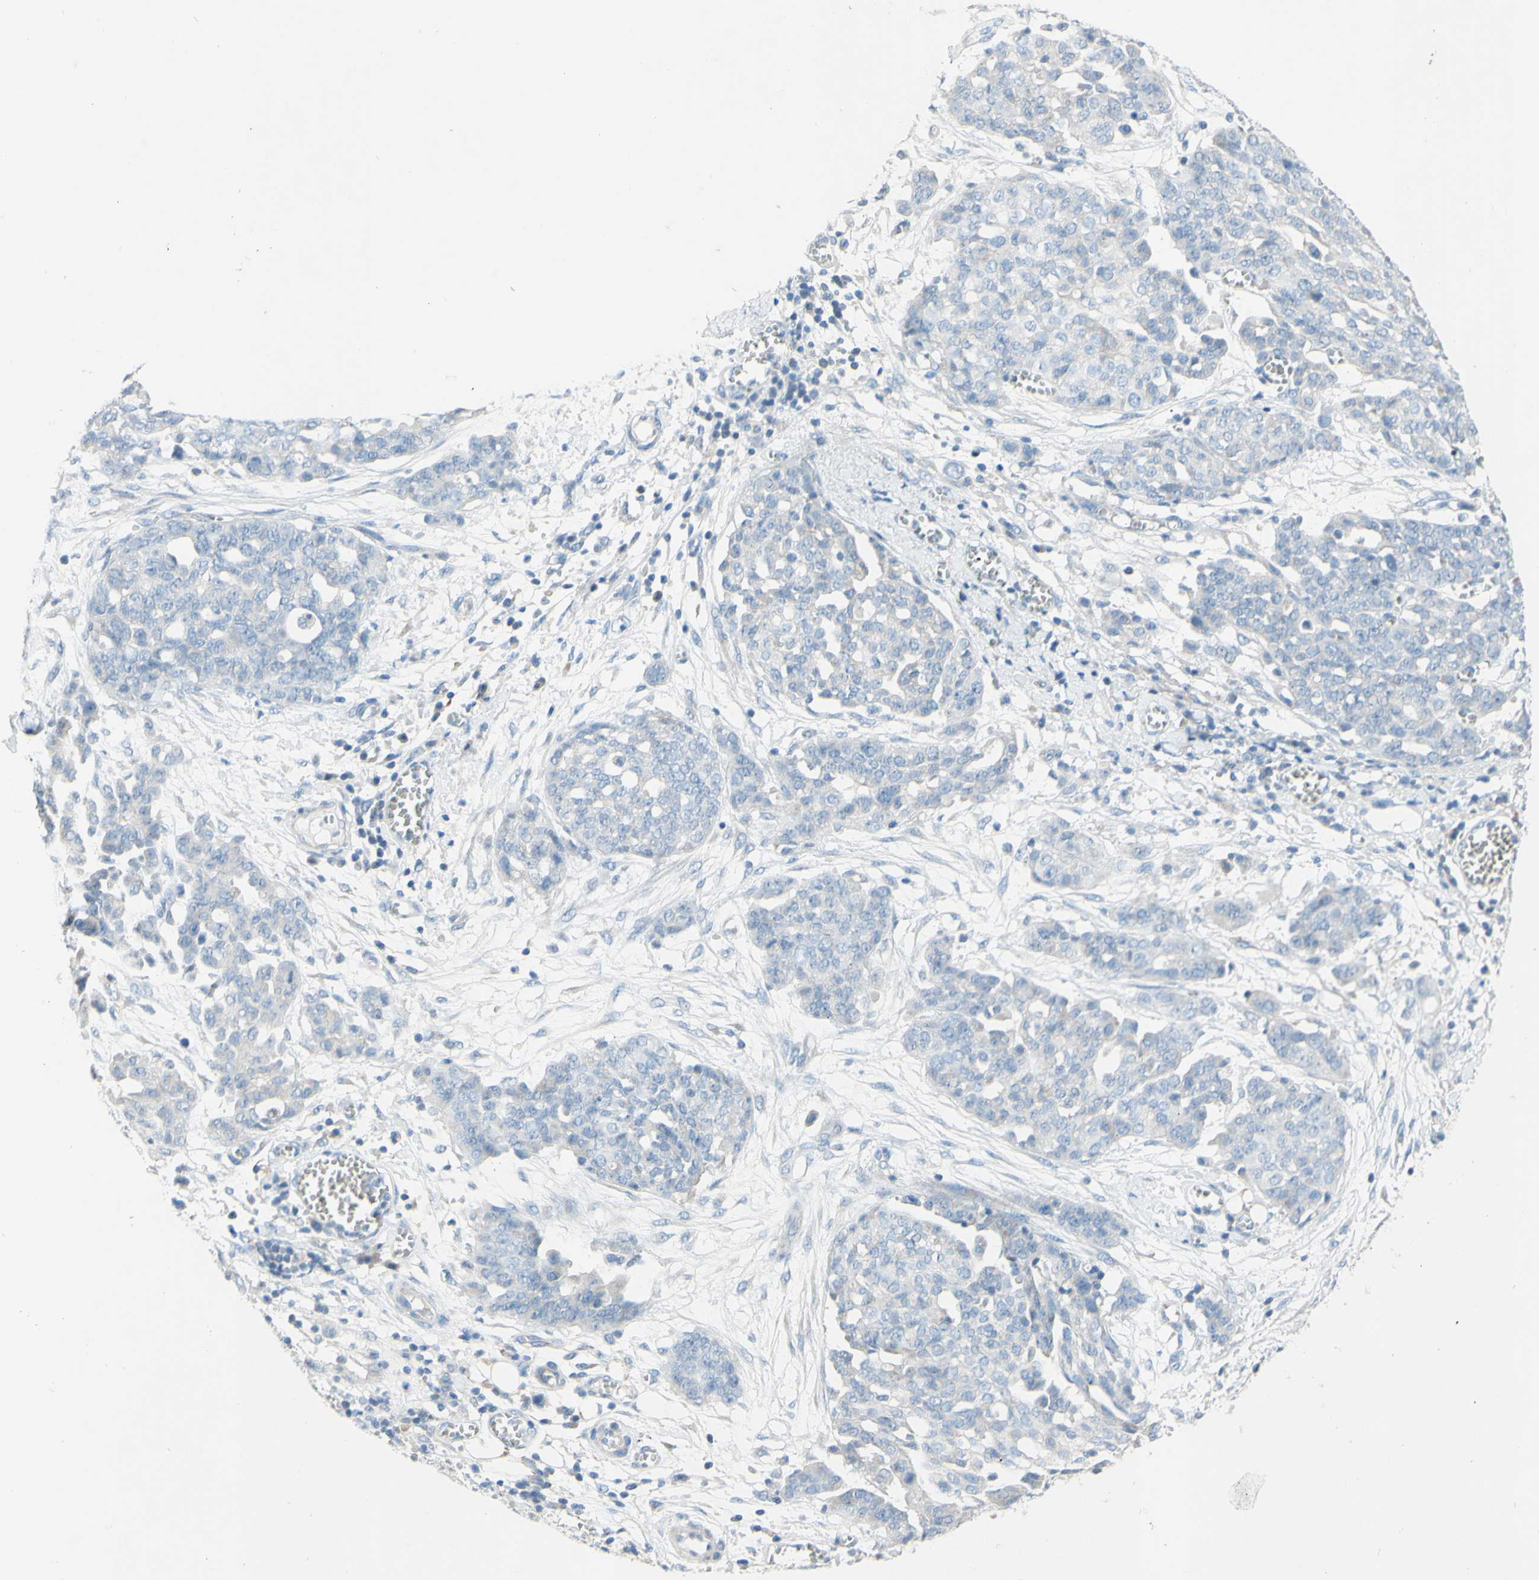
{"staining": {"intensity": "negative", "quantity": "none", "location": "none"}, "tissue": "ovarian cancer", "cell_type": "Tumor cells", "image_type": "cancer", "snomed": [{"axis": "morphology", "description": "Cystadenocarcinoma, serous, NOS"}, {"axis": "topography", "description": "Soft tissue"}, {"axis": "topography", "description": "Ovary"}], "caption": "There is no significant expression in tumor cells of ovarian cancer. The staining is performed using DAB brown chromogen with nuclei counter-stained in using hematoxylin.", "gene": "ACADL", "patient": {"sex": "female", "age": 57}}